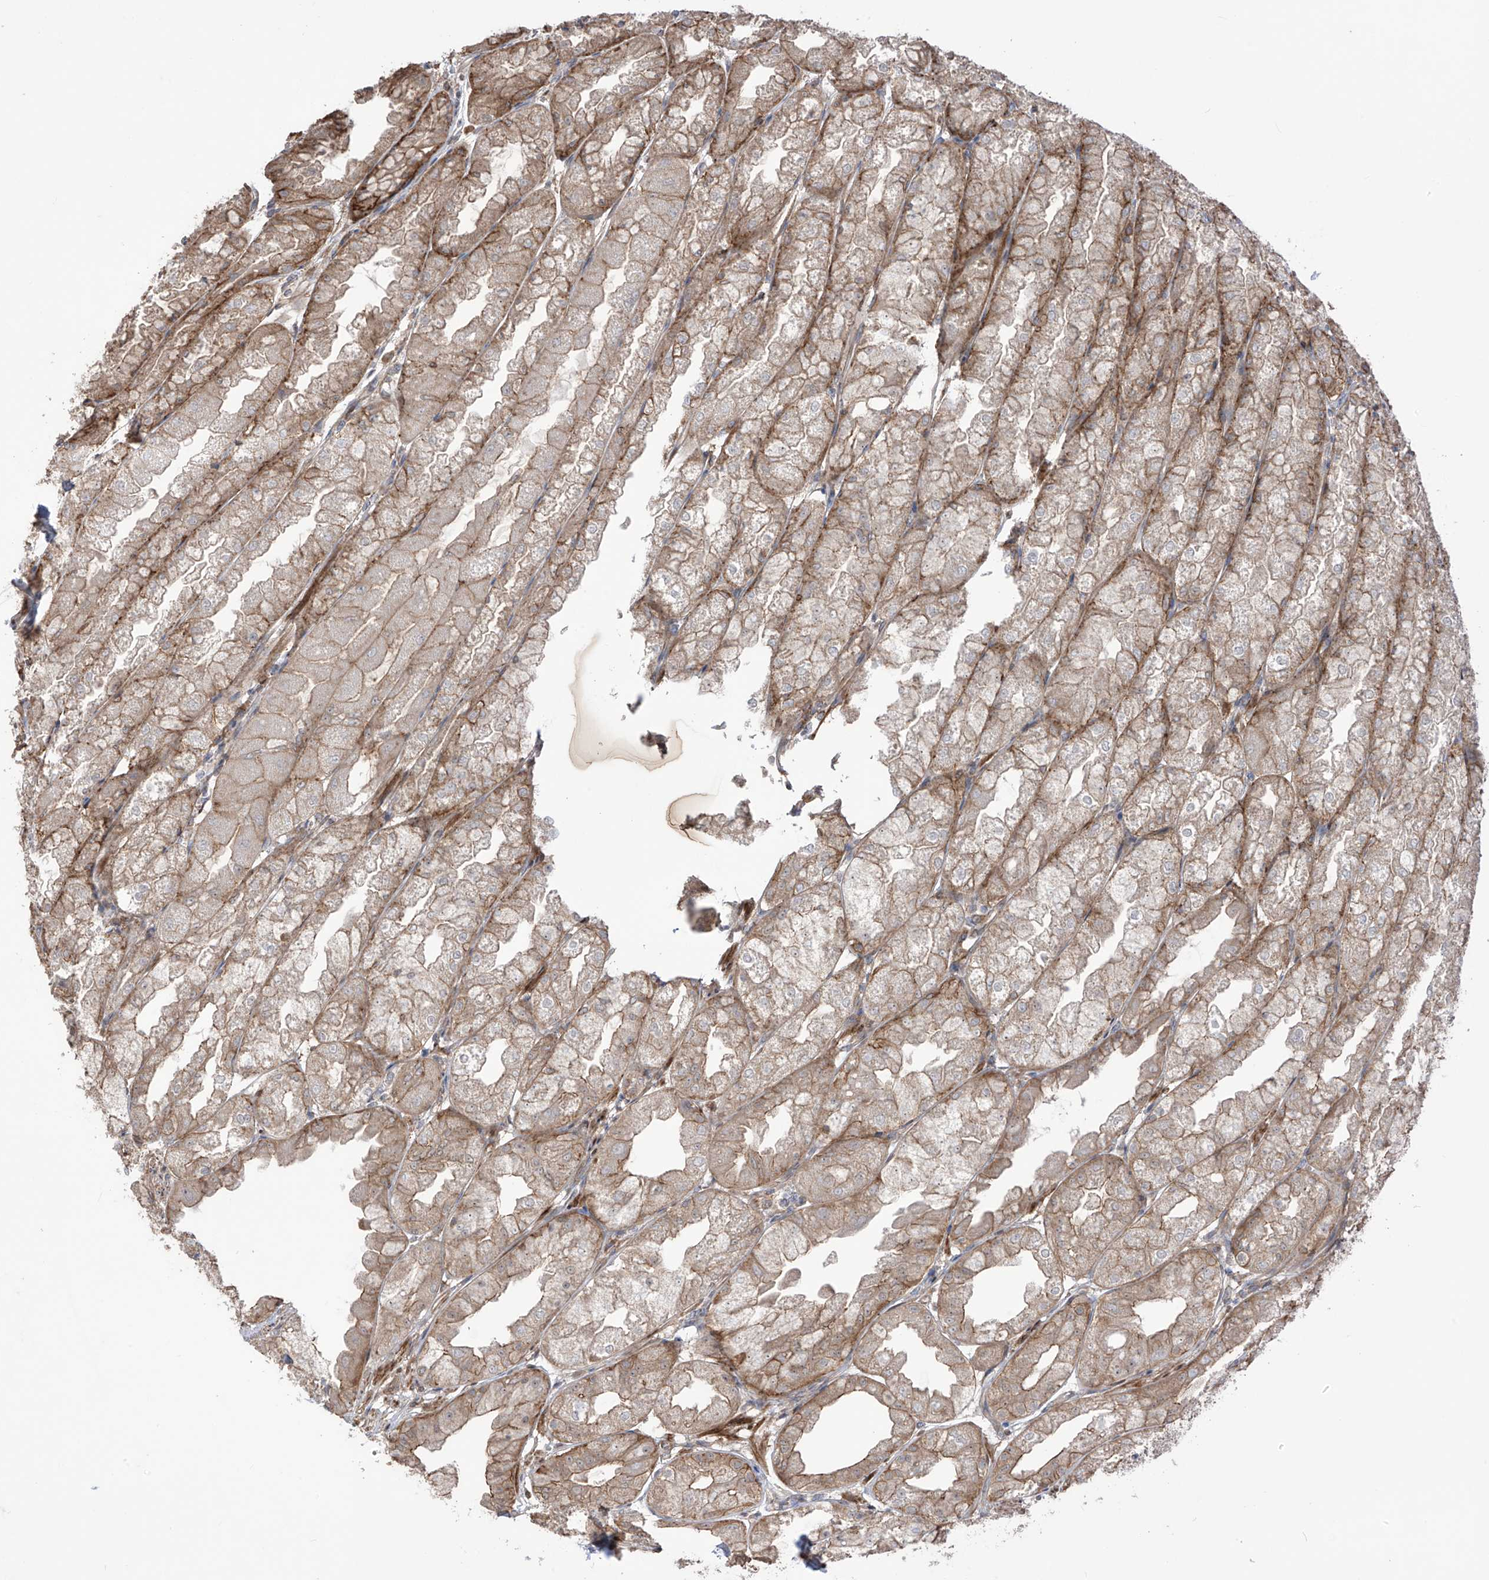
{"staining": {"intensity": "moderate", "quantity": ">75%", "location": "cytoplasmic/membranous"}, "tissue": "stomach", "cell_type": "Glandular cells", "image_type": "normal", "snomed": [{"axis": "morphology", "description": "Normal tissue, NOS"}, {"axis": "topography", "description": "Stomach, upper"}], "caption": "Protein analysis of normal stomach exhibits moderate cytoplasmic/membranous staining in about >75% of glandular cells.", "gene": "LRRC74A", "patient": {"sex": "male", "age": 47}}